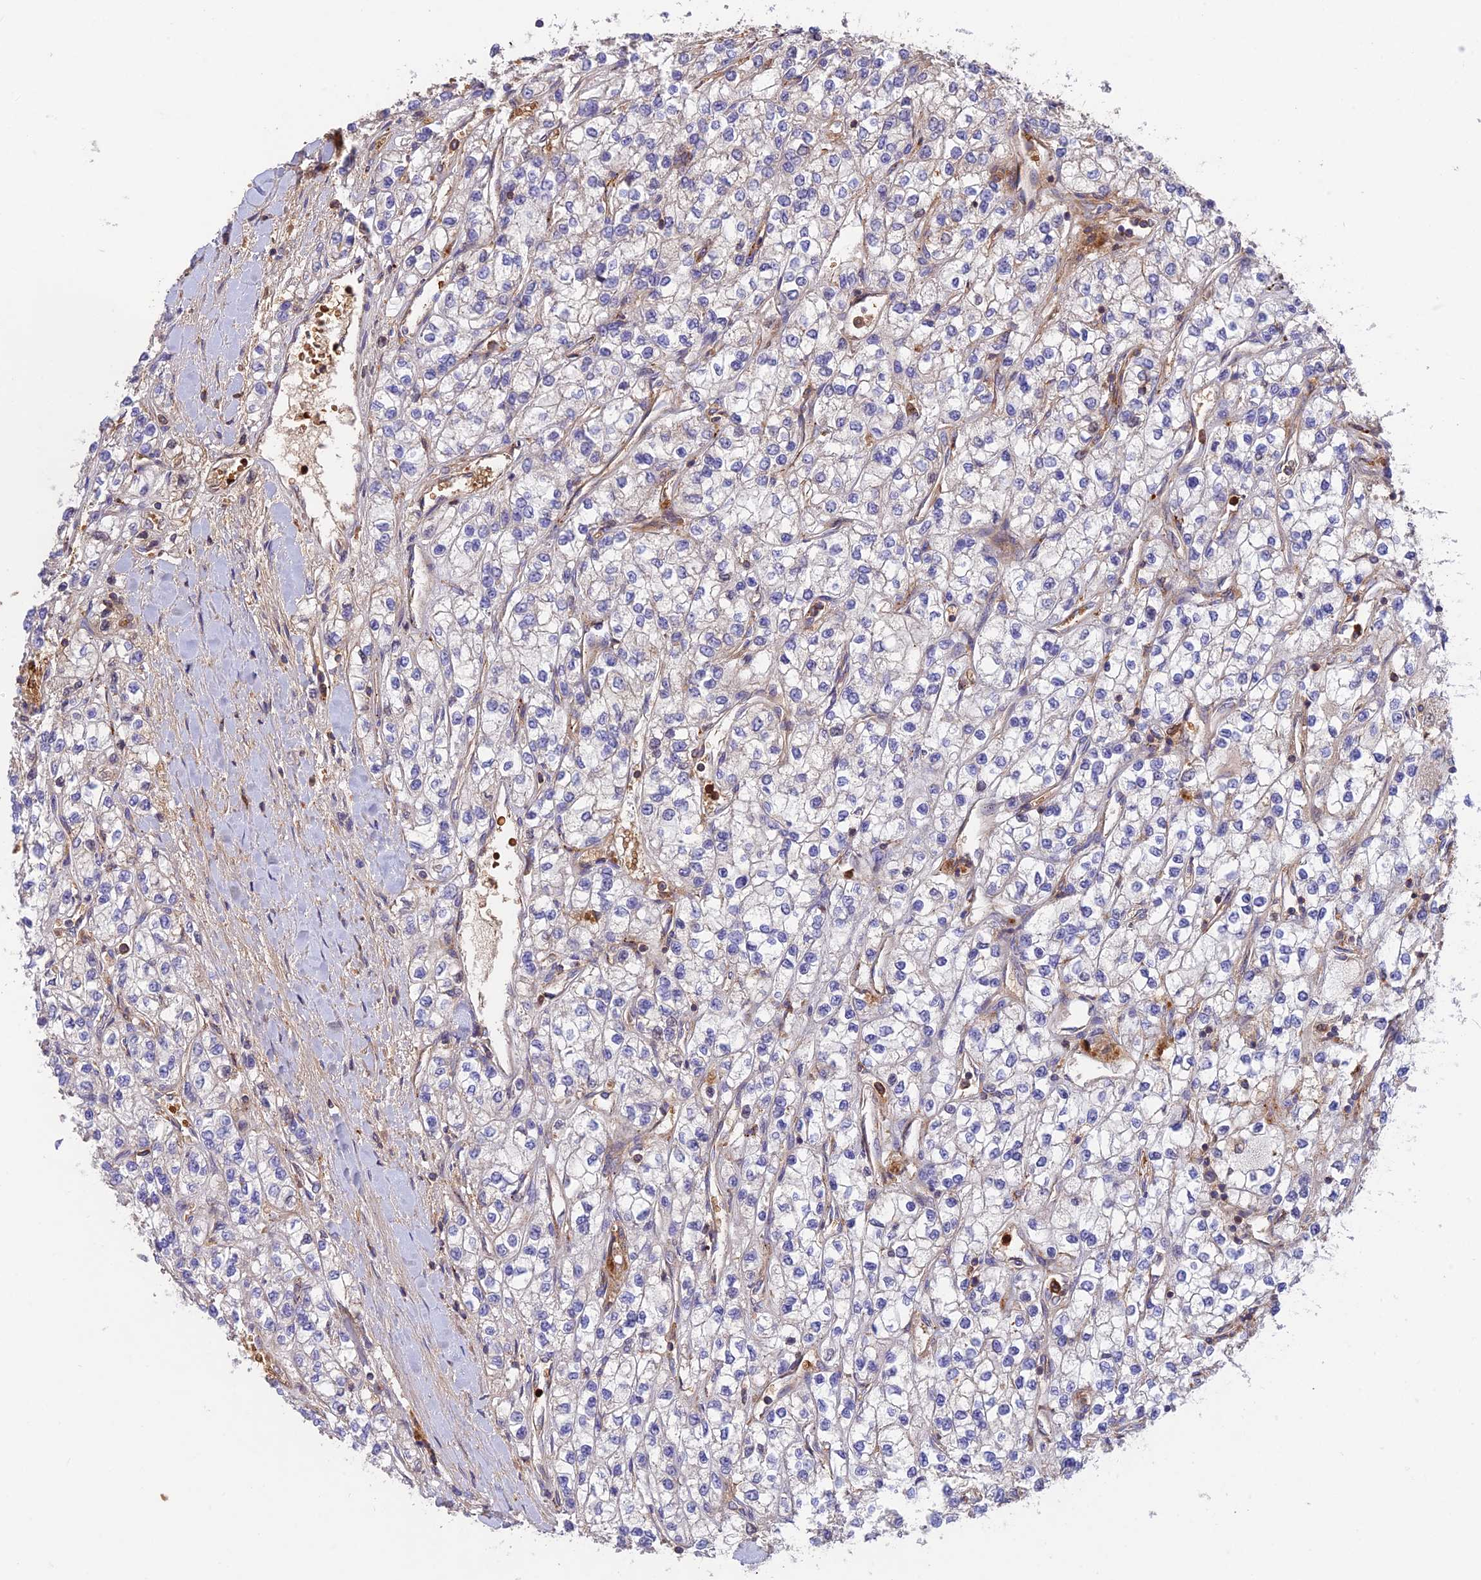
{"staining": {"intensity": "negative", "quantity": "none", "location": "none"}, "tissue": "renal cancer", "cell_type": "Tumor cells", "image_type": "cancer", "snomed": [{"axis": "morphology", "description": "Adenocarcinoma, NOS"}, {"axis": "topography", "description": "Kidney"}], "caption": "Immunohistochemical staining of human renal cancer displays no significant positivity in tumor cells.", "gene": "CPNE7", "patient": {"sex": "male", "age": 80}}